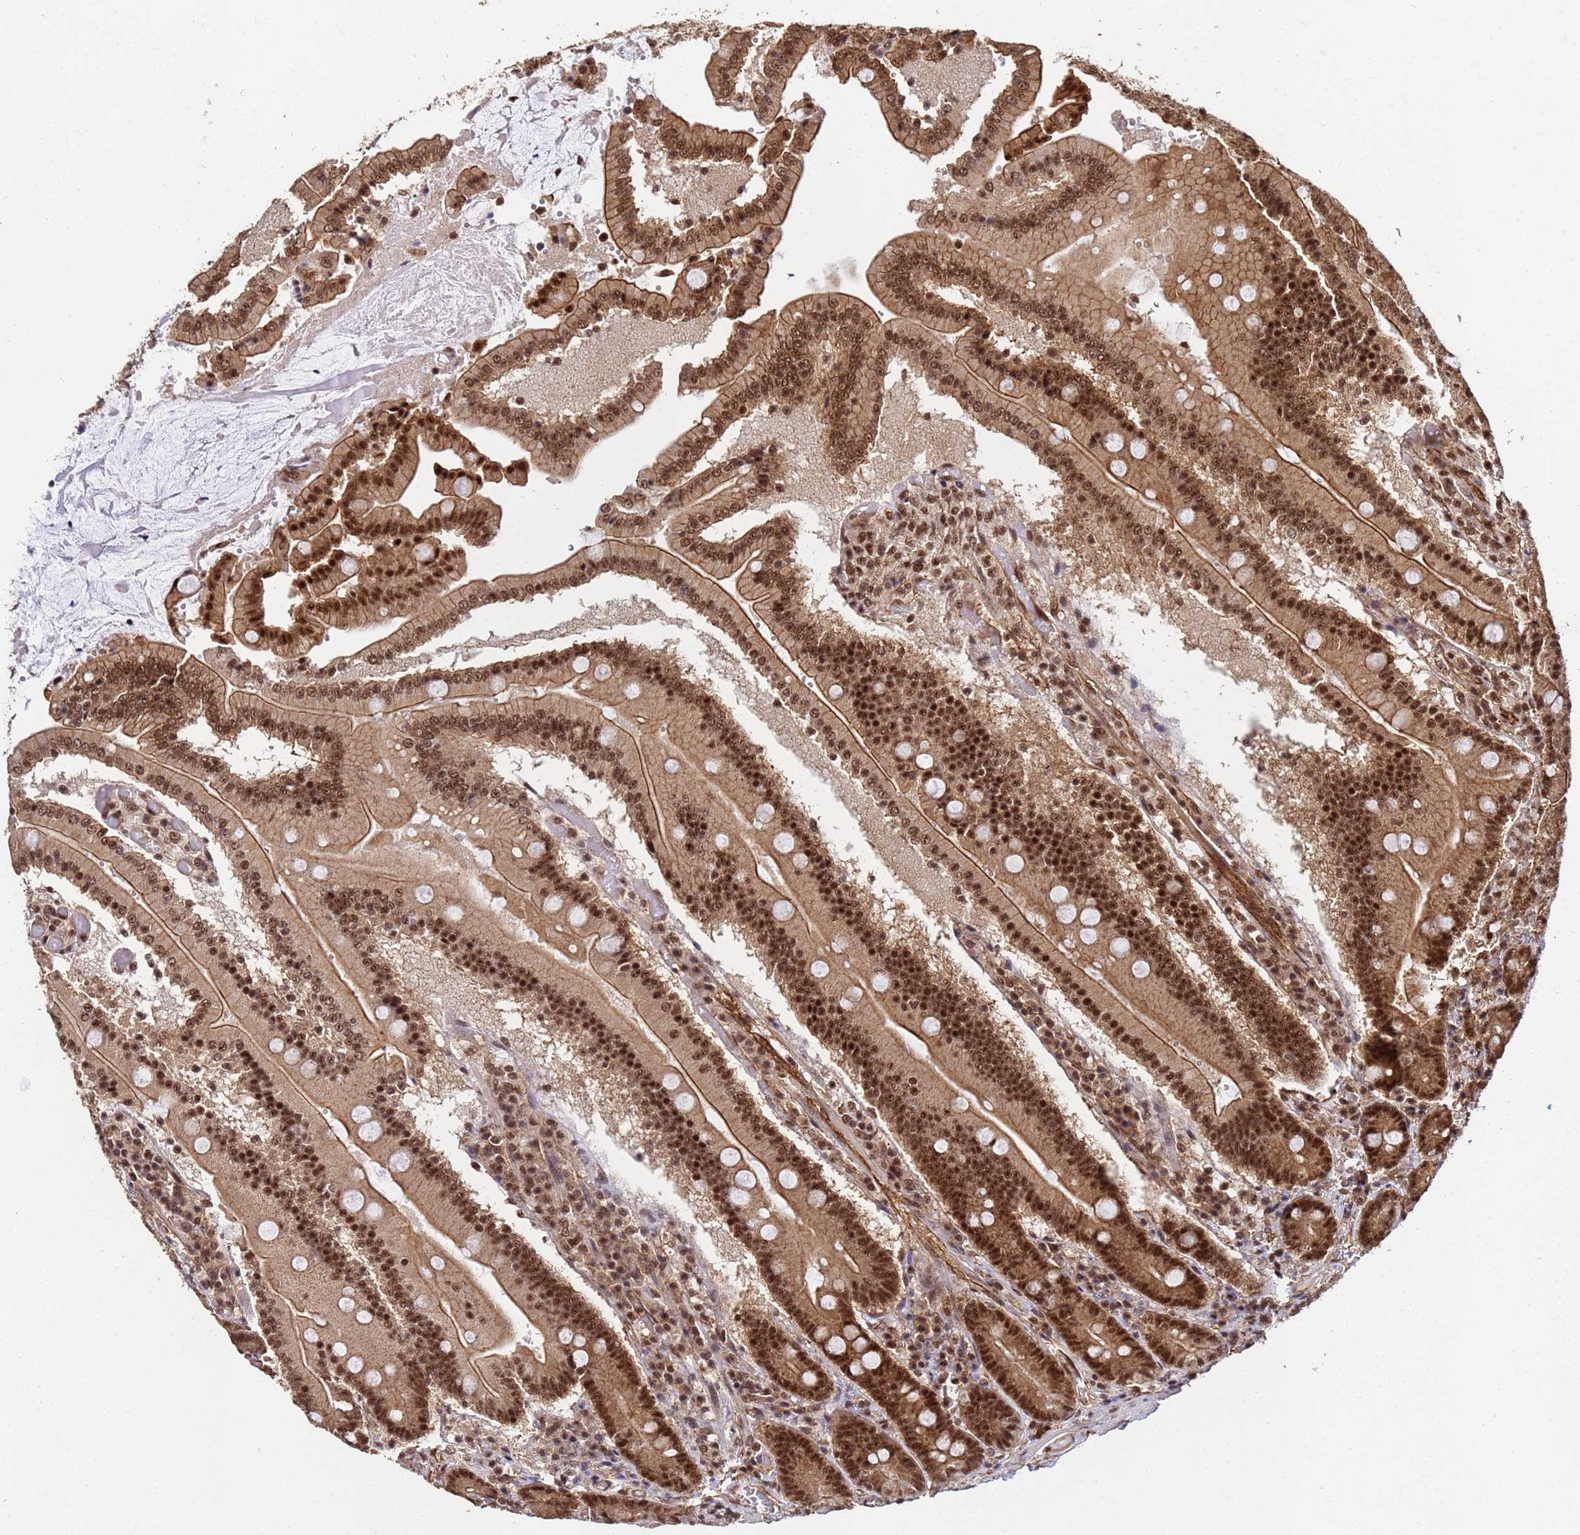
{"staining": {"intensity": "strong", "quantity": ">75%", "location": "cytoplasmic/membranous,nuclear"}, "tissue": "duodenum", "cell_type": "Glandular cells", "image_type": "normal", "snomed": [{"axis": "morphology", "description": "Normal tissue, NOS"}, {"axis": "topography", "description": "Duodenum"}], "caption": "Immunohistochemical staining of unremarkable human duodenum displays high levels of strong cytoplasmic/membranous,nuclear staining in approximately >75% of glandular cells.", "gene": "SYF2", "patient": {"sex": "female", "age": 62}}